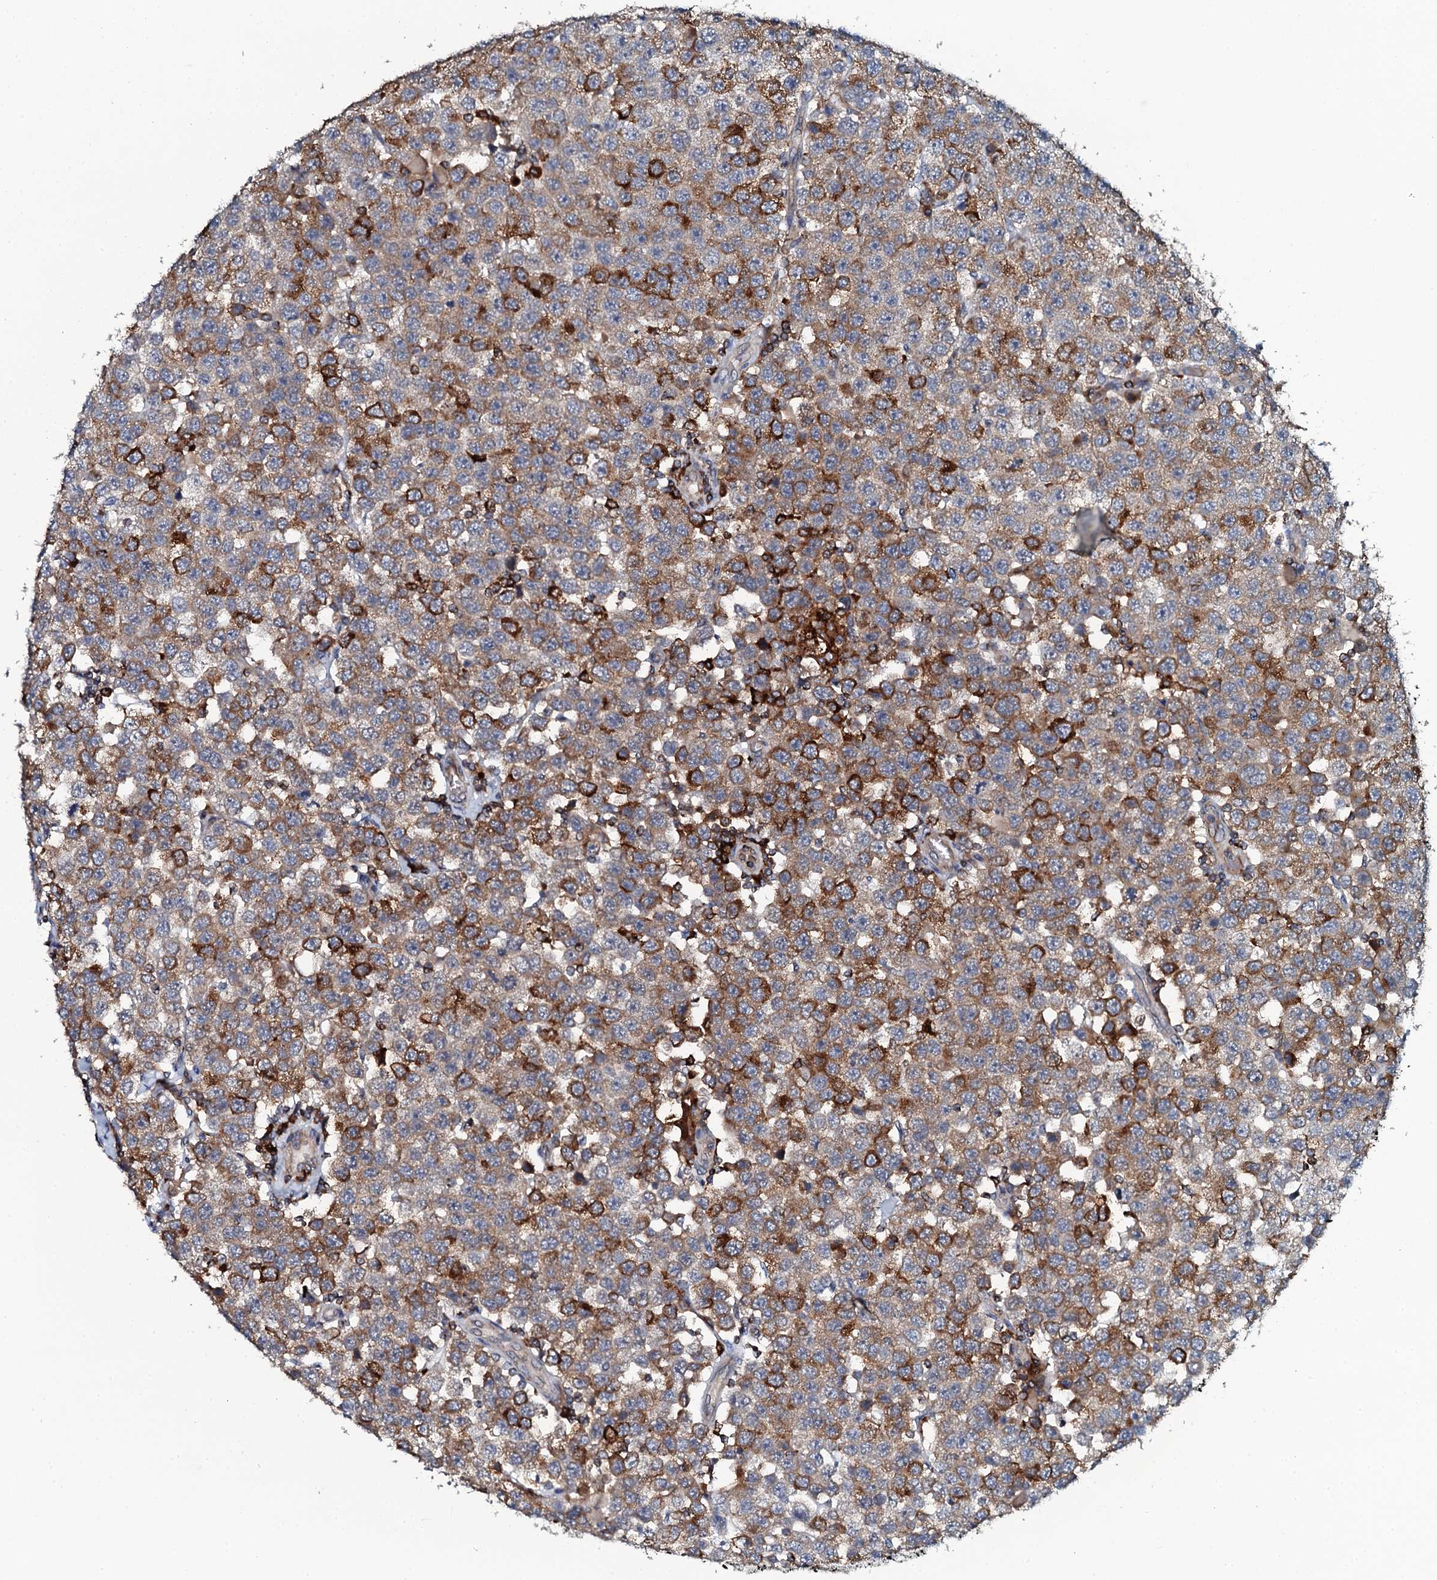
{"staining": {"intensity": "strong", "quantity": ">75%", "location": "cytoplasmic/membranous"}, "tissue": "testis cancer", "cell_type": "Tumor cells", "image_type": "cancer", "snomed": [{"axis": "morphology", "description": "Seminoma, NOS"}, {"axis": "topography", "description": "Testis"}], "caption": "Immunohistochemistry (IHC) histopathology image of human testis cancer stained for a protein (brown), which demonstrates high levels of strong cytoplasmic/membranous positivity in approximately >75% of tumor cells.", "gene": "VAMP8", "patient": {"sex": "male", "age": 28}}